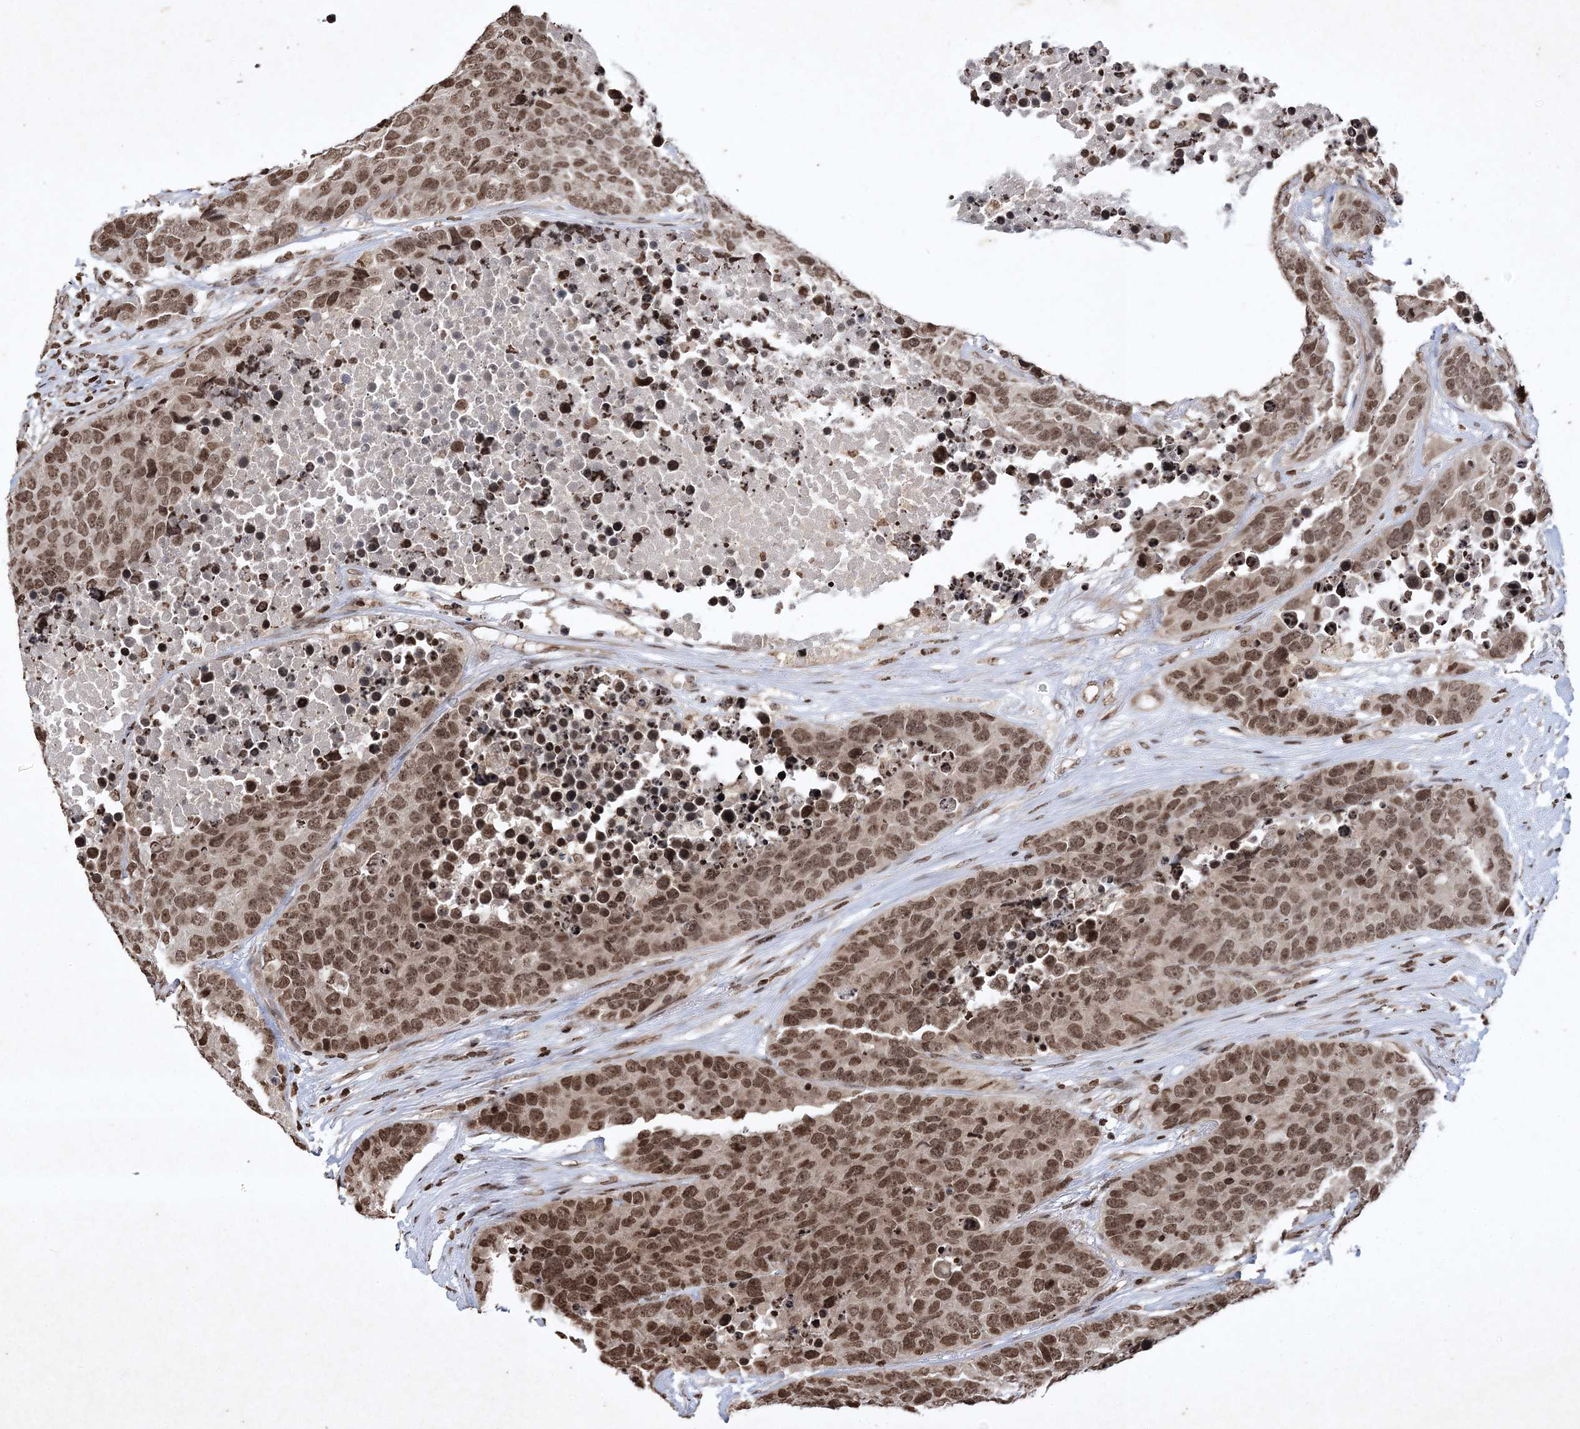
{"staining": {"intensity": "moderate", "quantity": ">75%", "location": "nuclear"}, "tissue": "carcinoid", "cell_type": "Tumor cells", "image_type": "cancer", "snomed": [{"axis": "morphology", "description": "Carcinoid, malignant, NOS"}, {"axis": "topography", "description": "Lung"}], "caption": "Malignant carcinoid stained for a protein displays moderate nuclear positivity in tumor cells.", "gene": "NEDD9", "patient": {"sex": "male", "age": 60}}